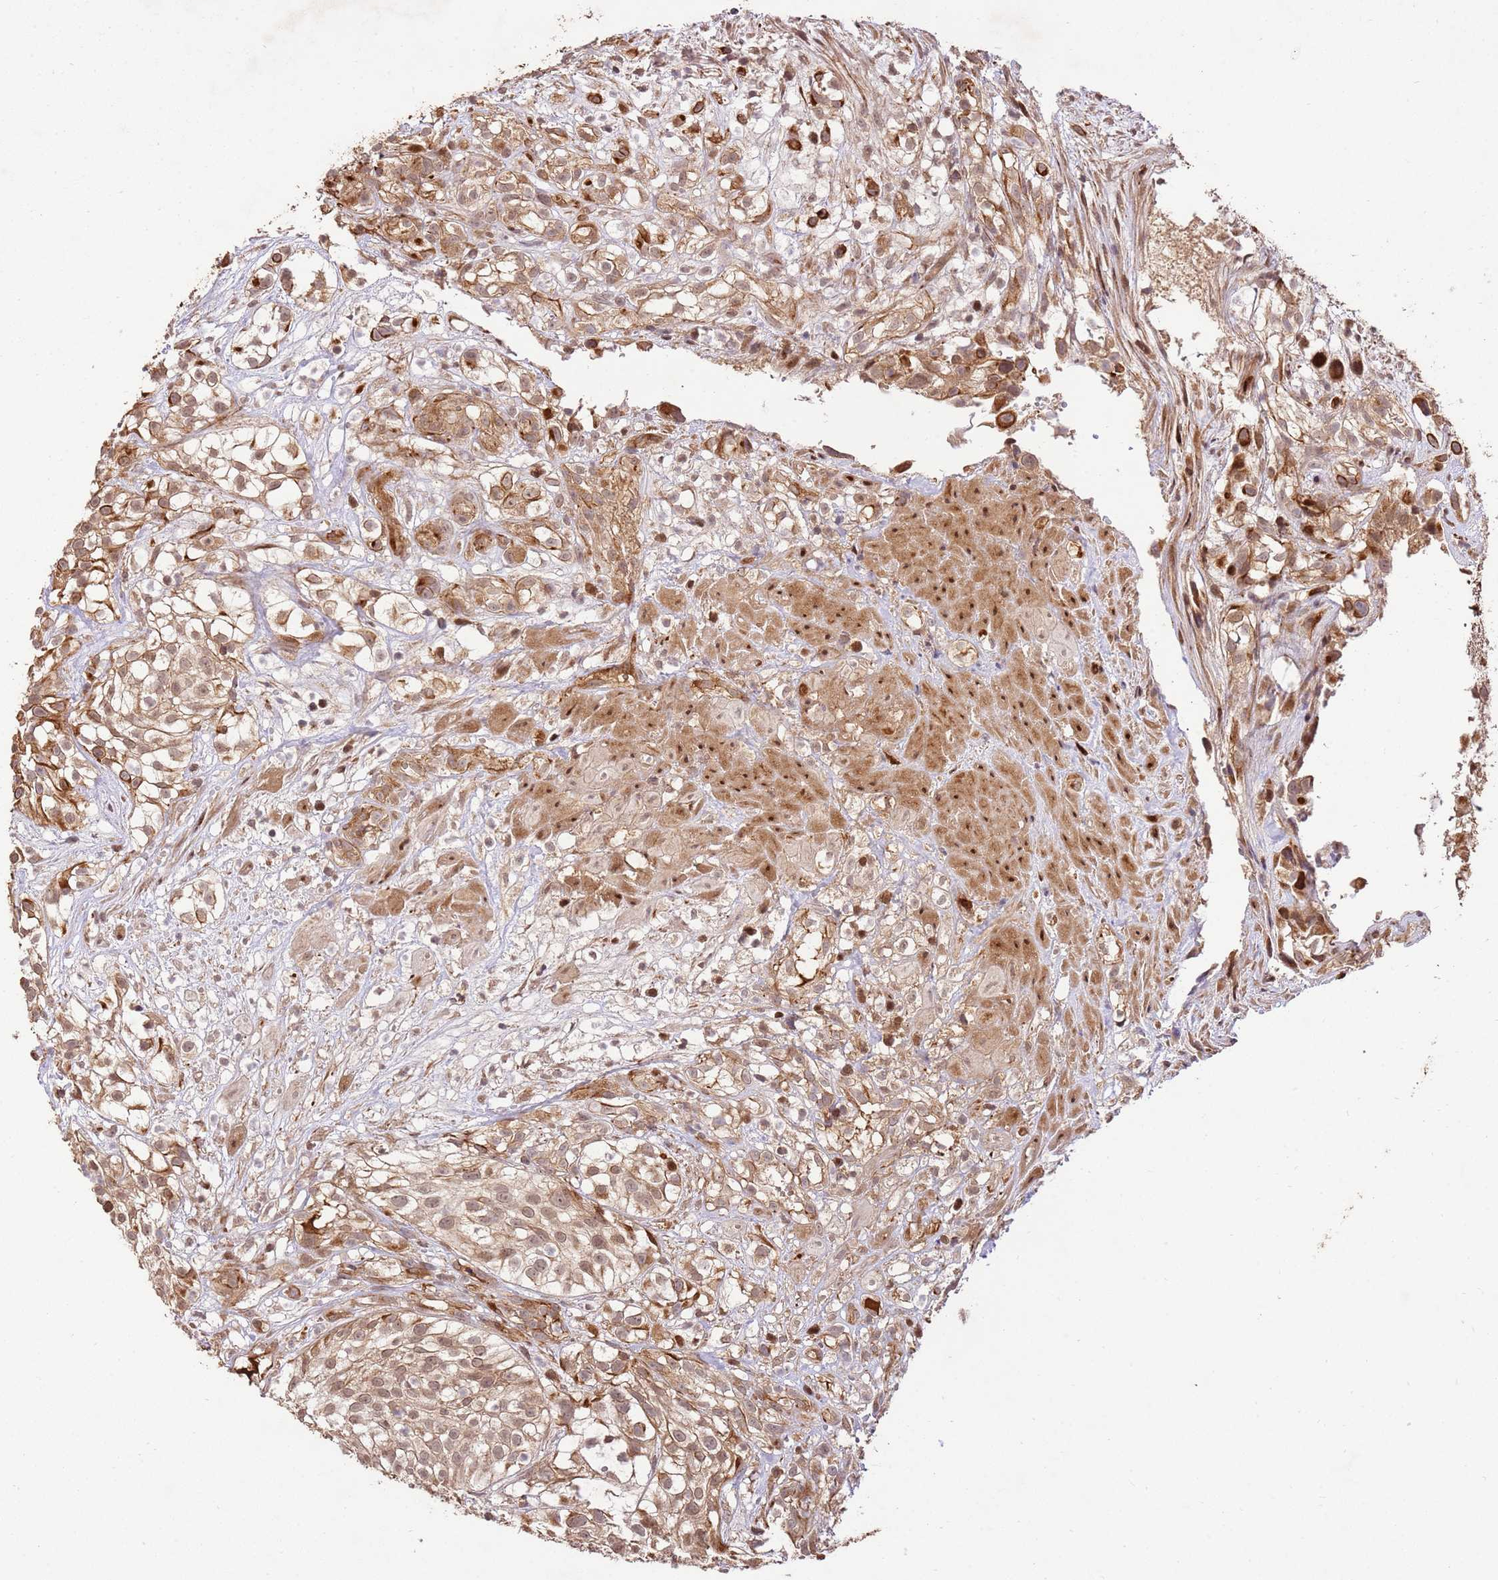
{"staining": {"intensity": "moderate", "quantity": ">75%", "location": "cytoplasmic/membranous"}, "tissue": "urothelial cancer", "cell_type": "Tumor cells", "image_type": "cancer", "snomed": [{"axis": "morphology", "description": "Urothelial carcinoma, High grade"}, {"axis": "topography", "description": "Urinary bladder"}], "caption": "High-grade urothelial carcinoma was stained to show a protein in brown. There is medium levels of moderate cytoplasmic/membranous expression in approximately >75% of tumor cells.", "gene": "KATNAL2", "patient": {"sex": "male", "age": 56}}